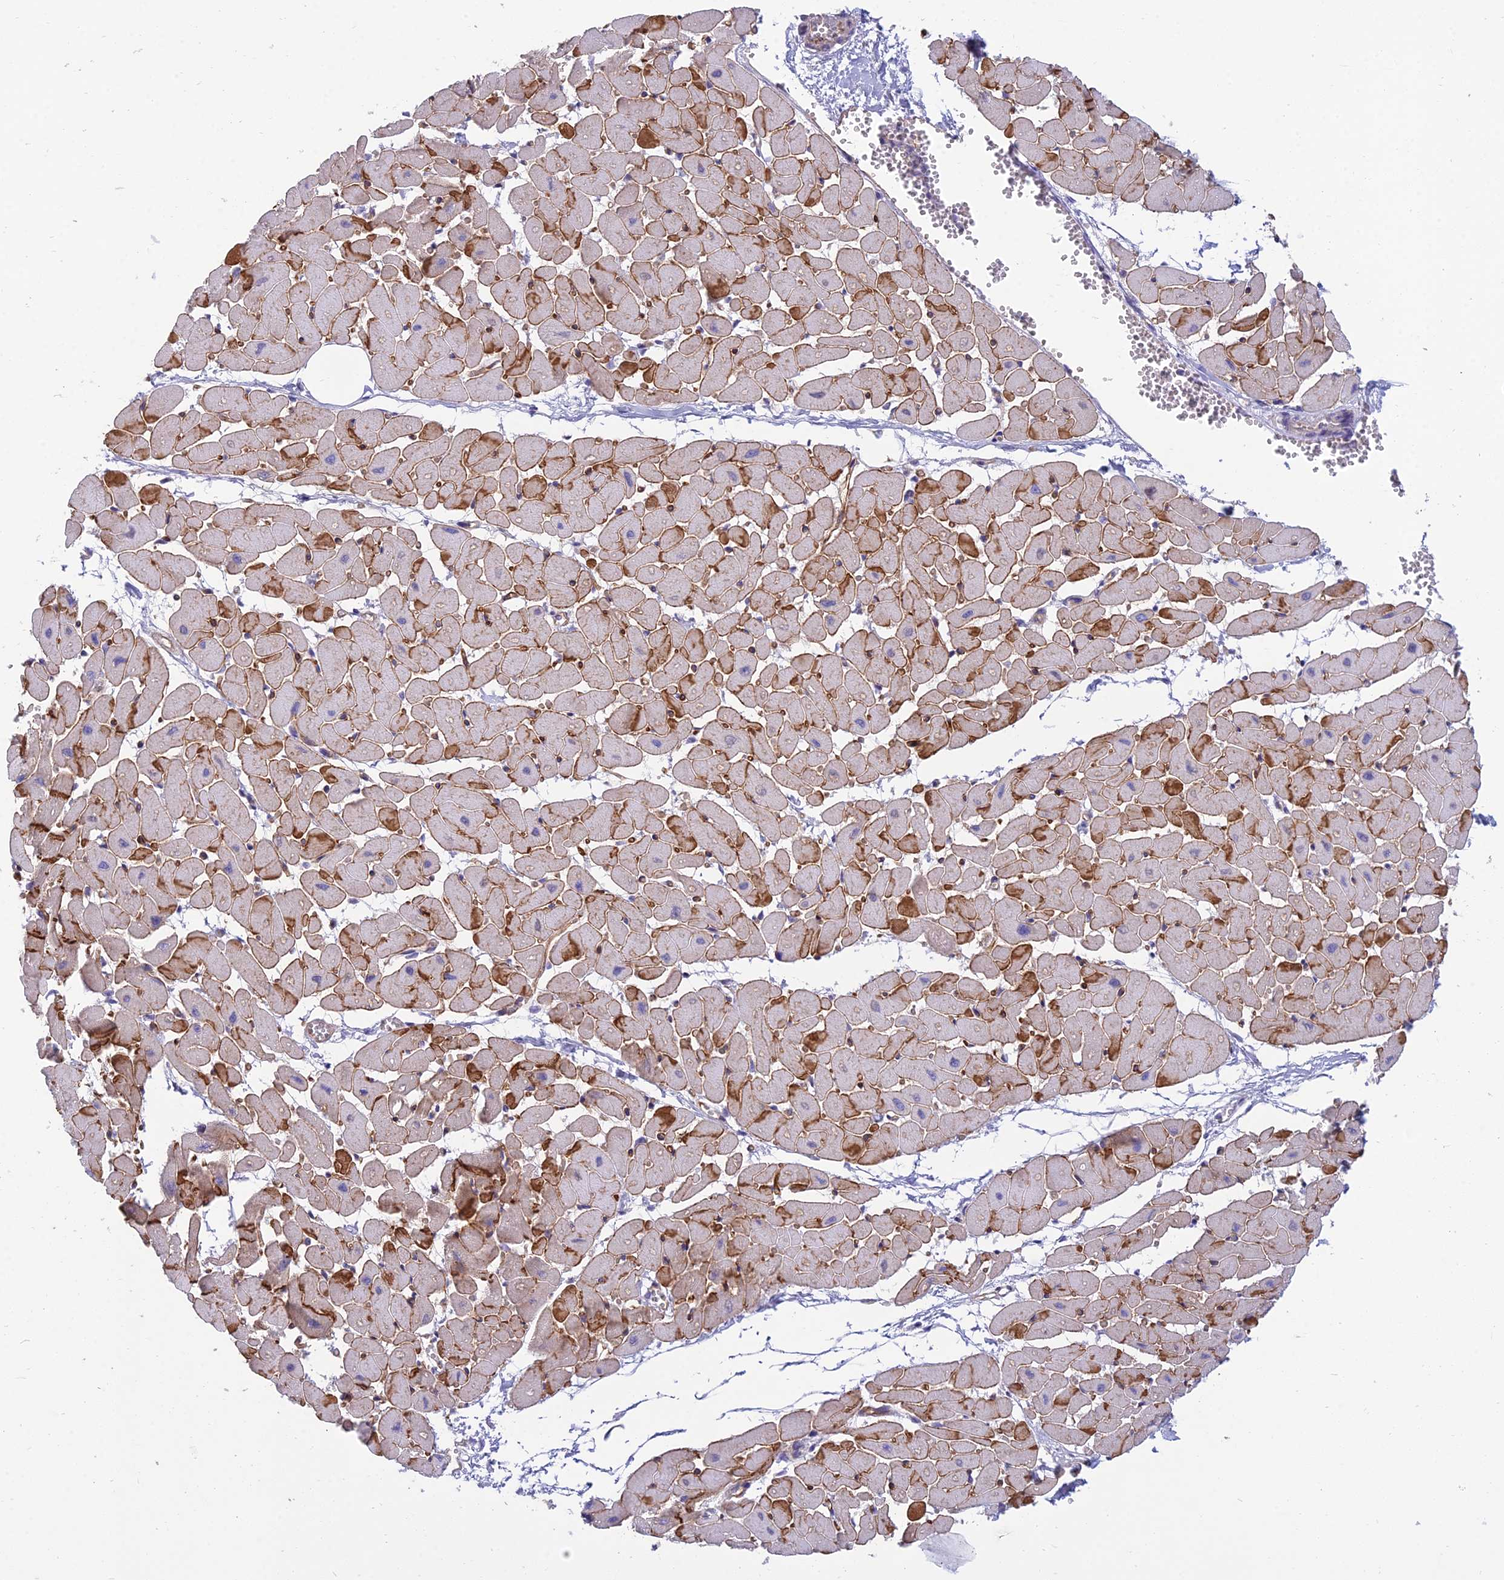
{"staining": {"intensity": "strong", "quantity": "25%-75%", "location": "cytoplasmic/membranous"}, "tissue": "heart muscle", "cell_type": "Cardiomyocytes", "image_type": "normal", "snomed": [{"axis": "morphology", "description": "Normal tissue, NOS"}, {"axis": "topography", "description": "Heart"}], "caption": "IHC of benign heart muscle shows high levels of strong cytoplasmic/membranous expression in about 25%-75% of cardiomyocytes.", "gene": "DUS2", "patient": {"sex": "female", "age": 19}}